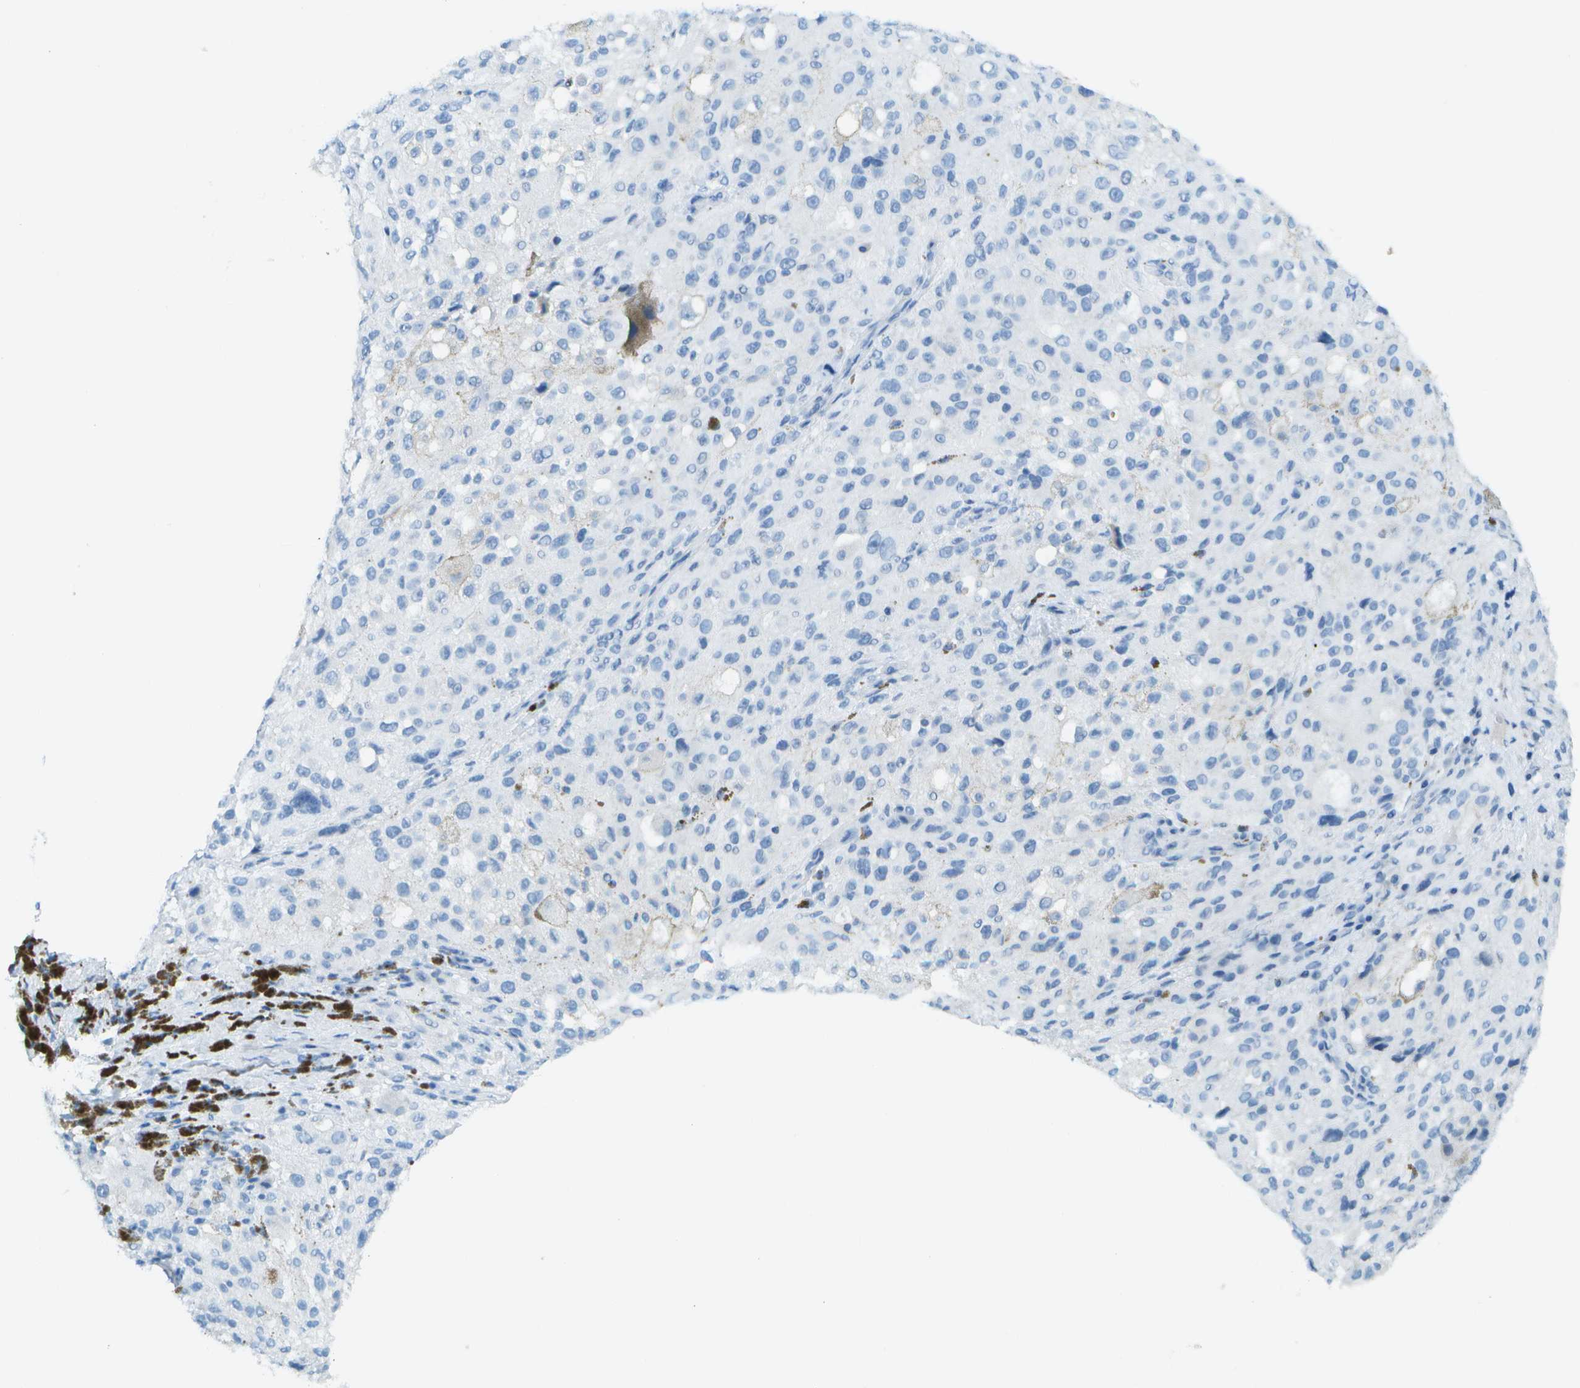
{"staining": {"intensity": "negative", "quantity": "none", "location": "none"}, "tissue": "melanoma", "cell_type": "Tumor cells", "image_type": "cancer", "snomed": [{"axis": "morphology", "description": "Necrosis, NOS"}, {"axis": "morphology", "description": "Malignant melanoma, NOS"}, {"axis": "topography", "description": "Skin"}], "caption": "High magnification brightfield microscopy of malignant melanoma stained with DAB (3,3'-diaminobenzidine) (brown) and counterstained with hematoxylin (blue): tumor cells show no significant staining. Brightfield microscopy of immunohistochemistry (IHC) stained with DAB (3,3'-diaminobenzidine) (brown) and hematoxylin (blue), captured at high magnification.", "gene": "C1S", "patient": {"sex": "female", "age": 87}}